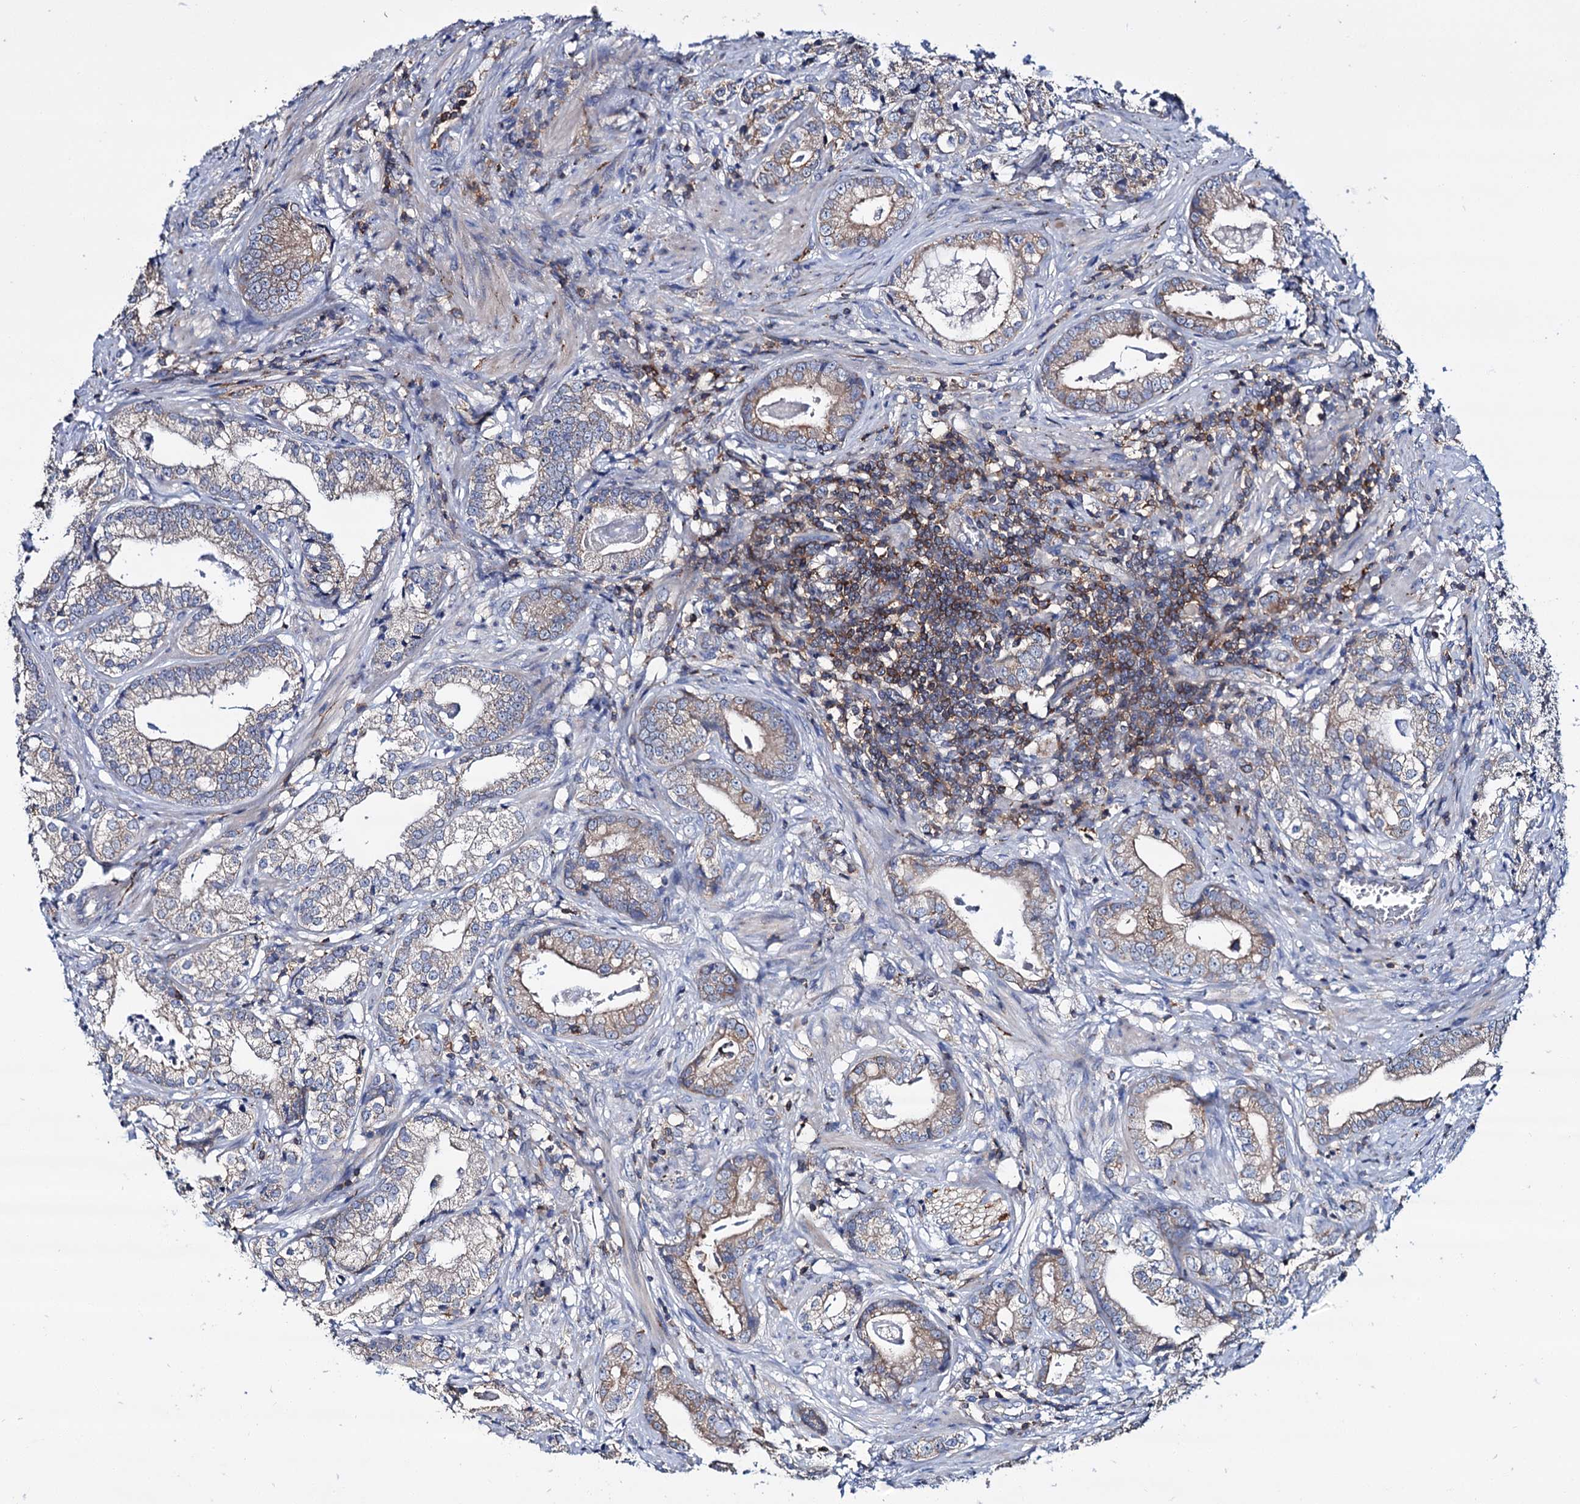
{"staining": {"intensity": "moderate", "quantity": "<25%", "location": "cytoplasmic/membranous"}, "tissue": "prostate cancer", "cell_type": "Tumor cells", "image_type": "cancer", "snomed": [{"axis": "morphology", "description": "Adenocarcinoma, High grade"}, {"axis": "topography", "description": "Prostate"}], "caption": "Moderate cytoplasmic/membranous staining for a protein is appreciated in about <25% of tumor cells of prostate cancer (high-grade adenocarcinoma) using immunohistochemistry (IHC).", "gene": "UBASH3B", "patient": {"sex": "male", "age": 69}}